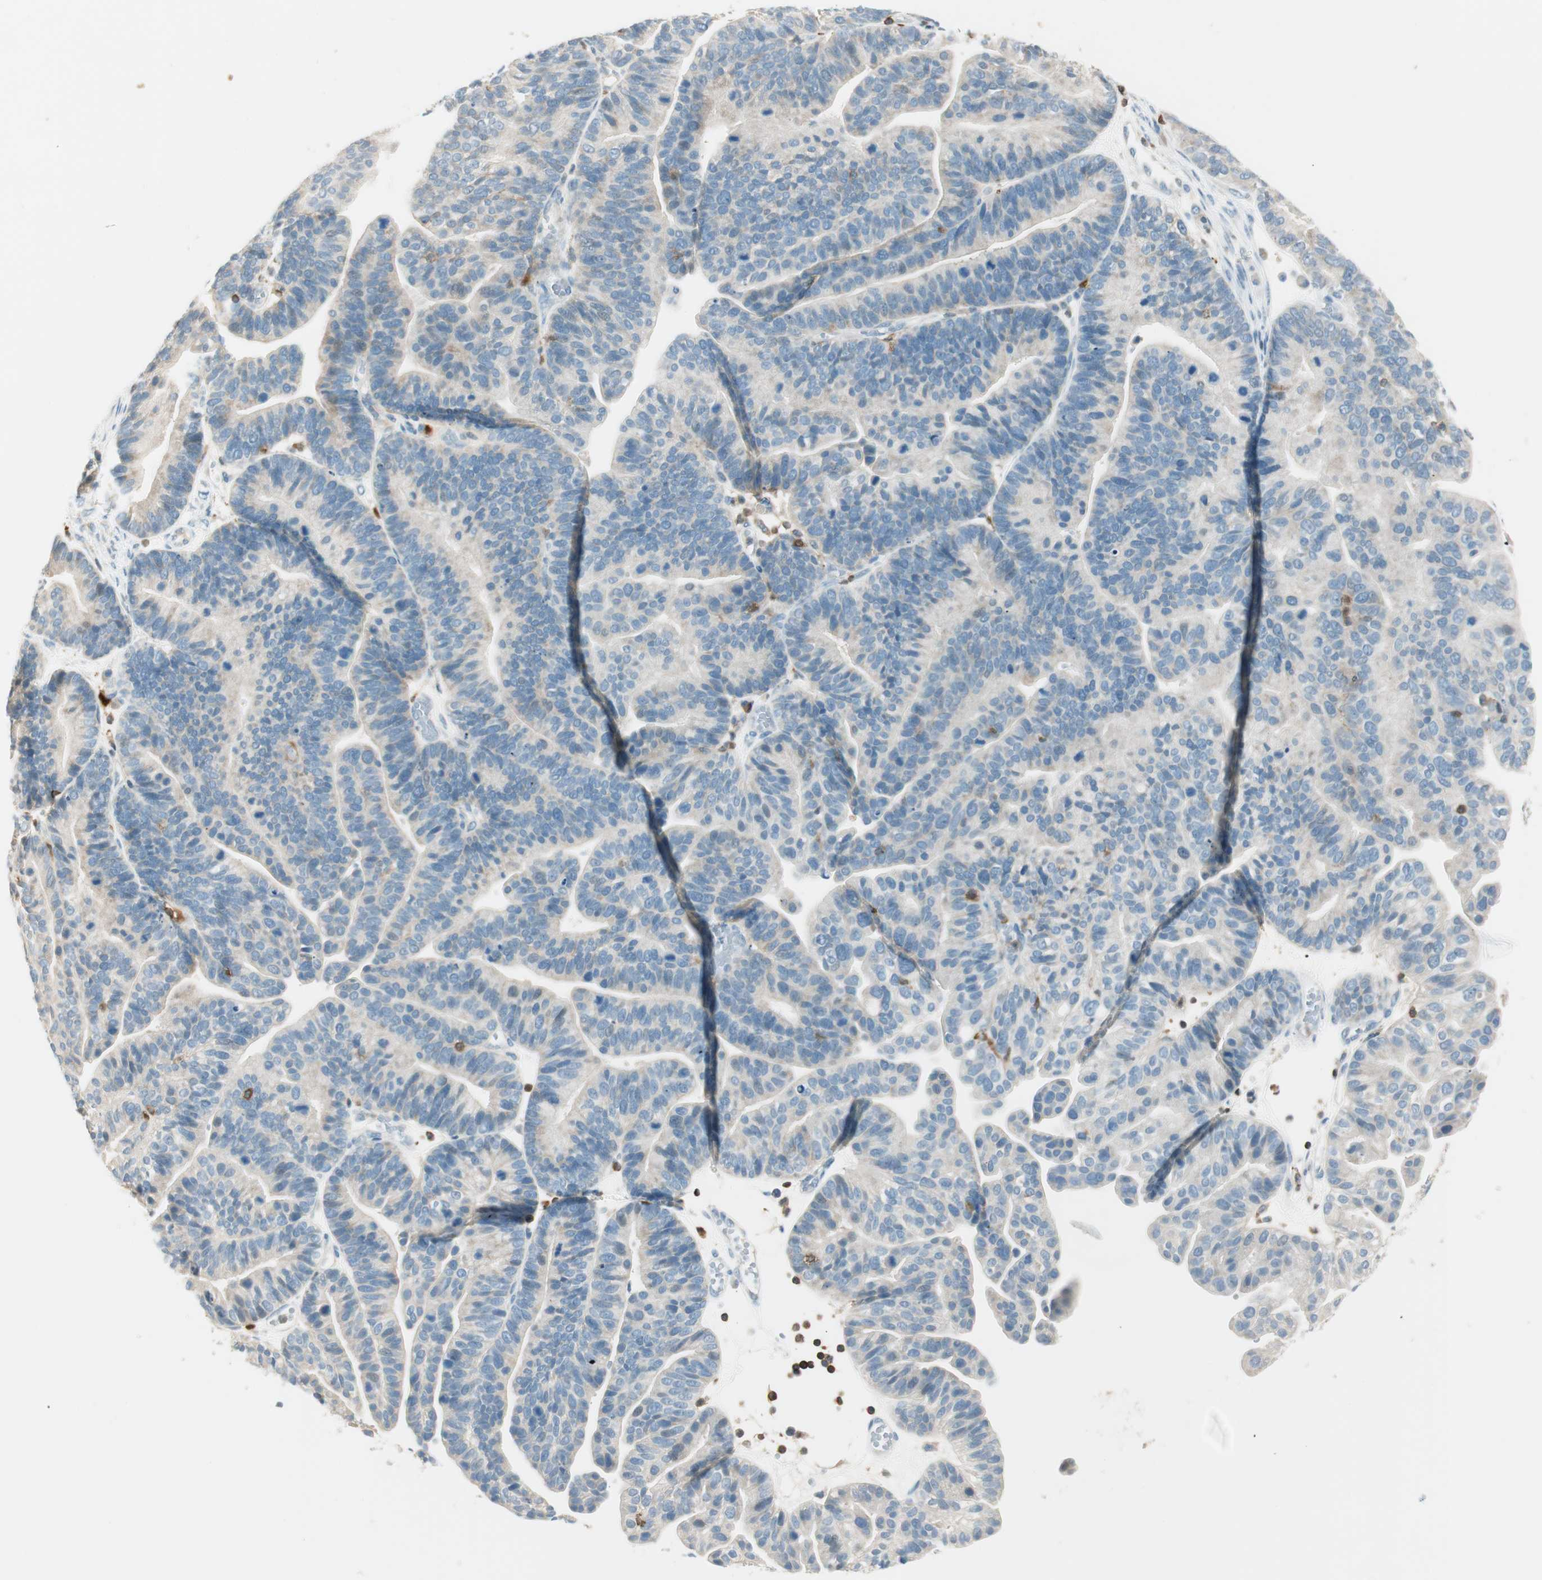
{"staining": {"intensity": "negative", "quantity": "none", "location": "none"}, "tissue": "ovarian cancer", "cell_type": "Tumor cells", "image_type": "cancer", "snomed": [{"axis": "morphology", "description": "Cystadenocarcinoma, serous, NOS"}, {"axis": "topography", "description": "Ovary"}], "caption": "Immunohistochemical staining of ovarian cancer (serous cystadenocarcinoma) demonstrates no significant staining in tumor cells. (DAB IHC, high magnification).", "gene": "HPGD", "patient": {"sex": "female", "age": 56}}